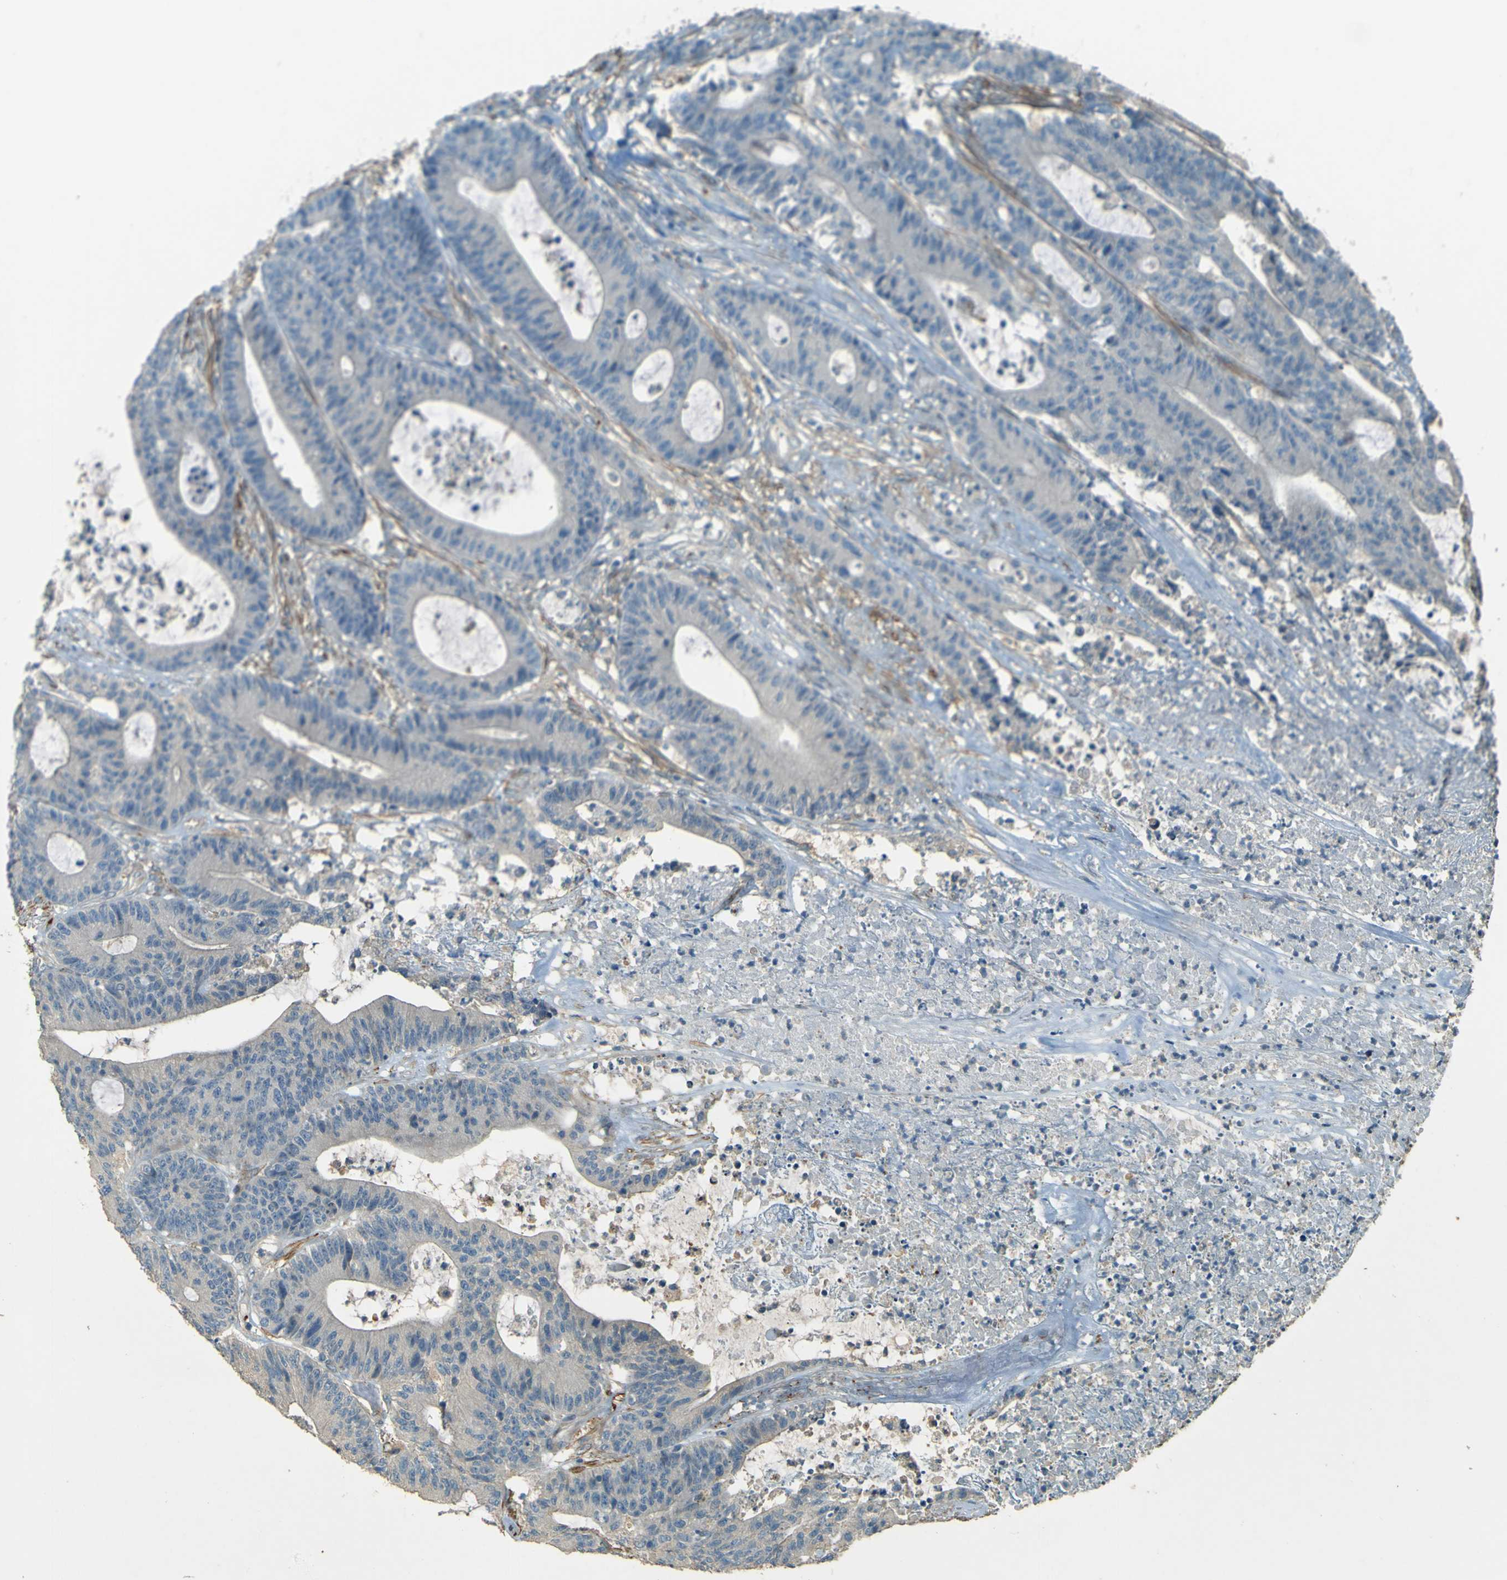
{"staining": {"intensity": "negative", "quantity": "none", "location": "none"}, "tissue": "colorectal cancer", "cell_type": "Tumor cells", "image_type": "cancer", "snomed": [{"axis": "morphology", "description": "Adenocarcinoma, NOS"}, {"axis": "topography", "description": "Colon"}], "caption": "Adenocarcinoma (colorectal) was stained to show a protein in brown. There is no significant staining in tumor cells.", "gene": "NEXN", "patient": {"sex": "female", "age": 84}}